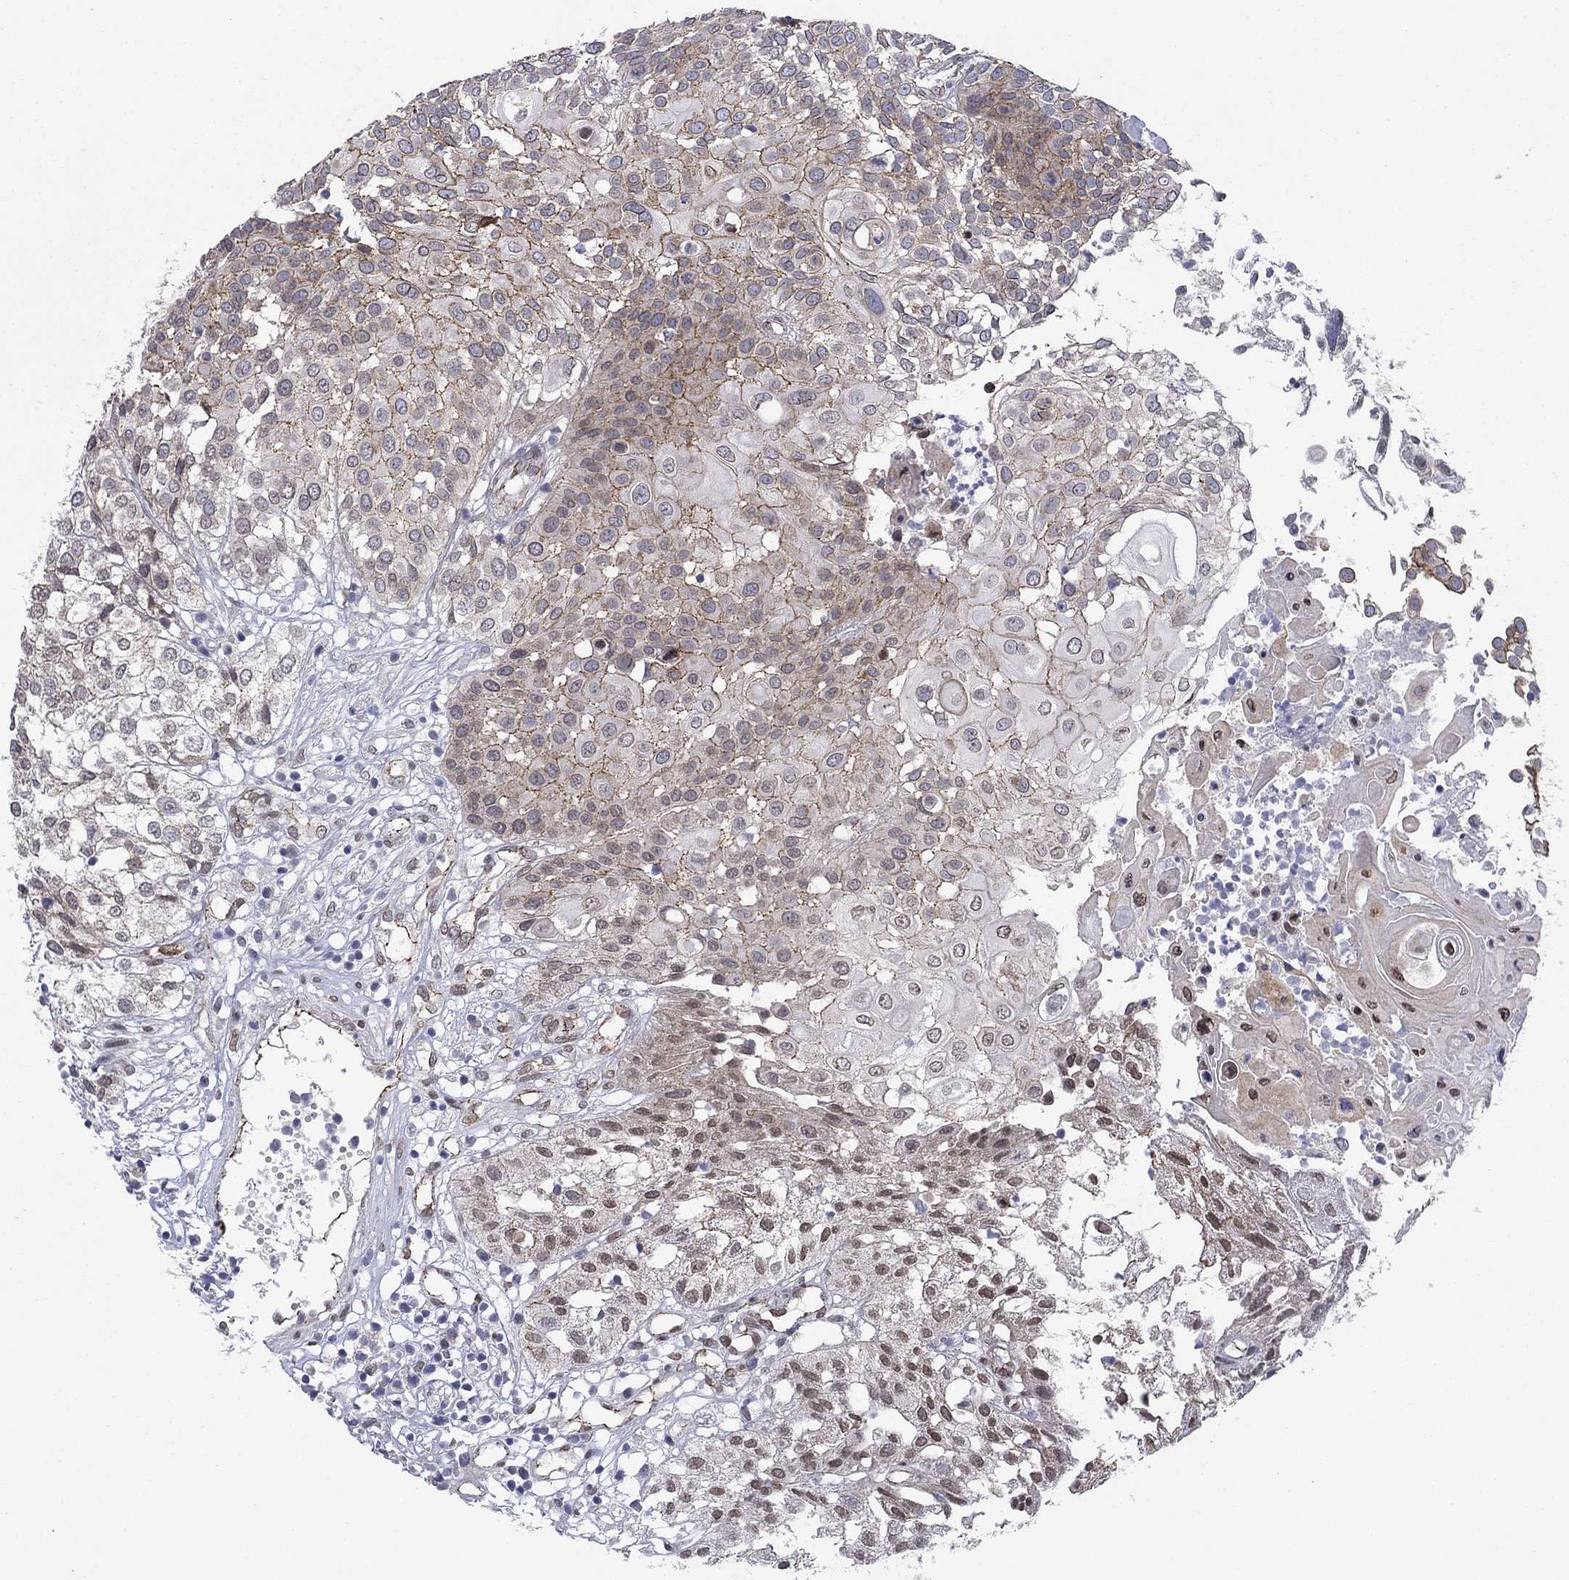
{"staining": {"intensity": "moderate", "quantity": "<25%", "location": "cytoplasmic/membranous"}, "tissue": "urothelial cancer", "cell_type": "Tumor cells", "image_type": "cancer", "snomed": [{"axis": "morphology", "description": "Urothelial carcinoma, High grade"}, {"axis": "topography", "description": "Urinary bladder"}], "caption": "Moderate cytoplasmic/membranous expression for a protein is seen in approximately <25% of tumor cells of high-grade urothelial carcinoma using immunohistochemistry.", "gene": "EMC9", "patient": {"sex": "female", "age": 79}}